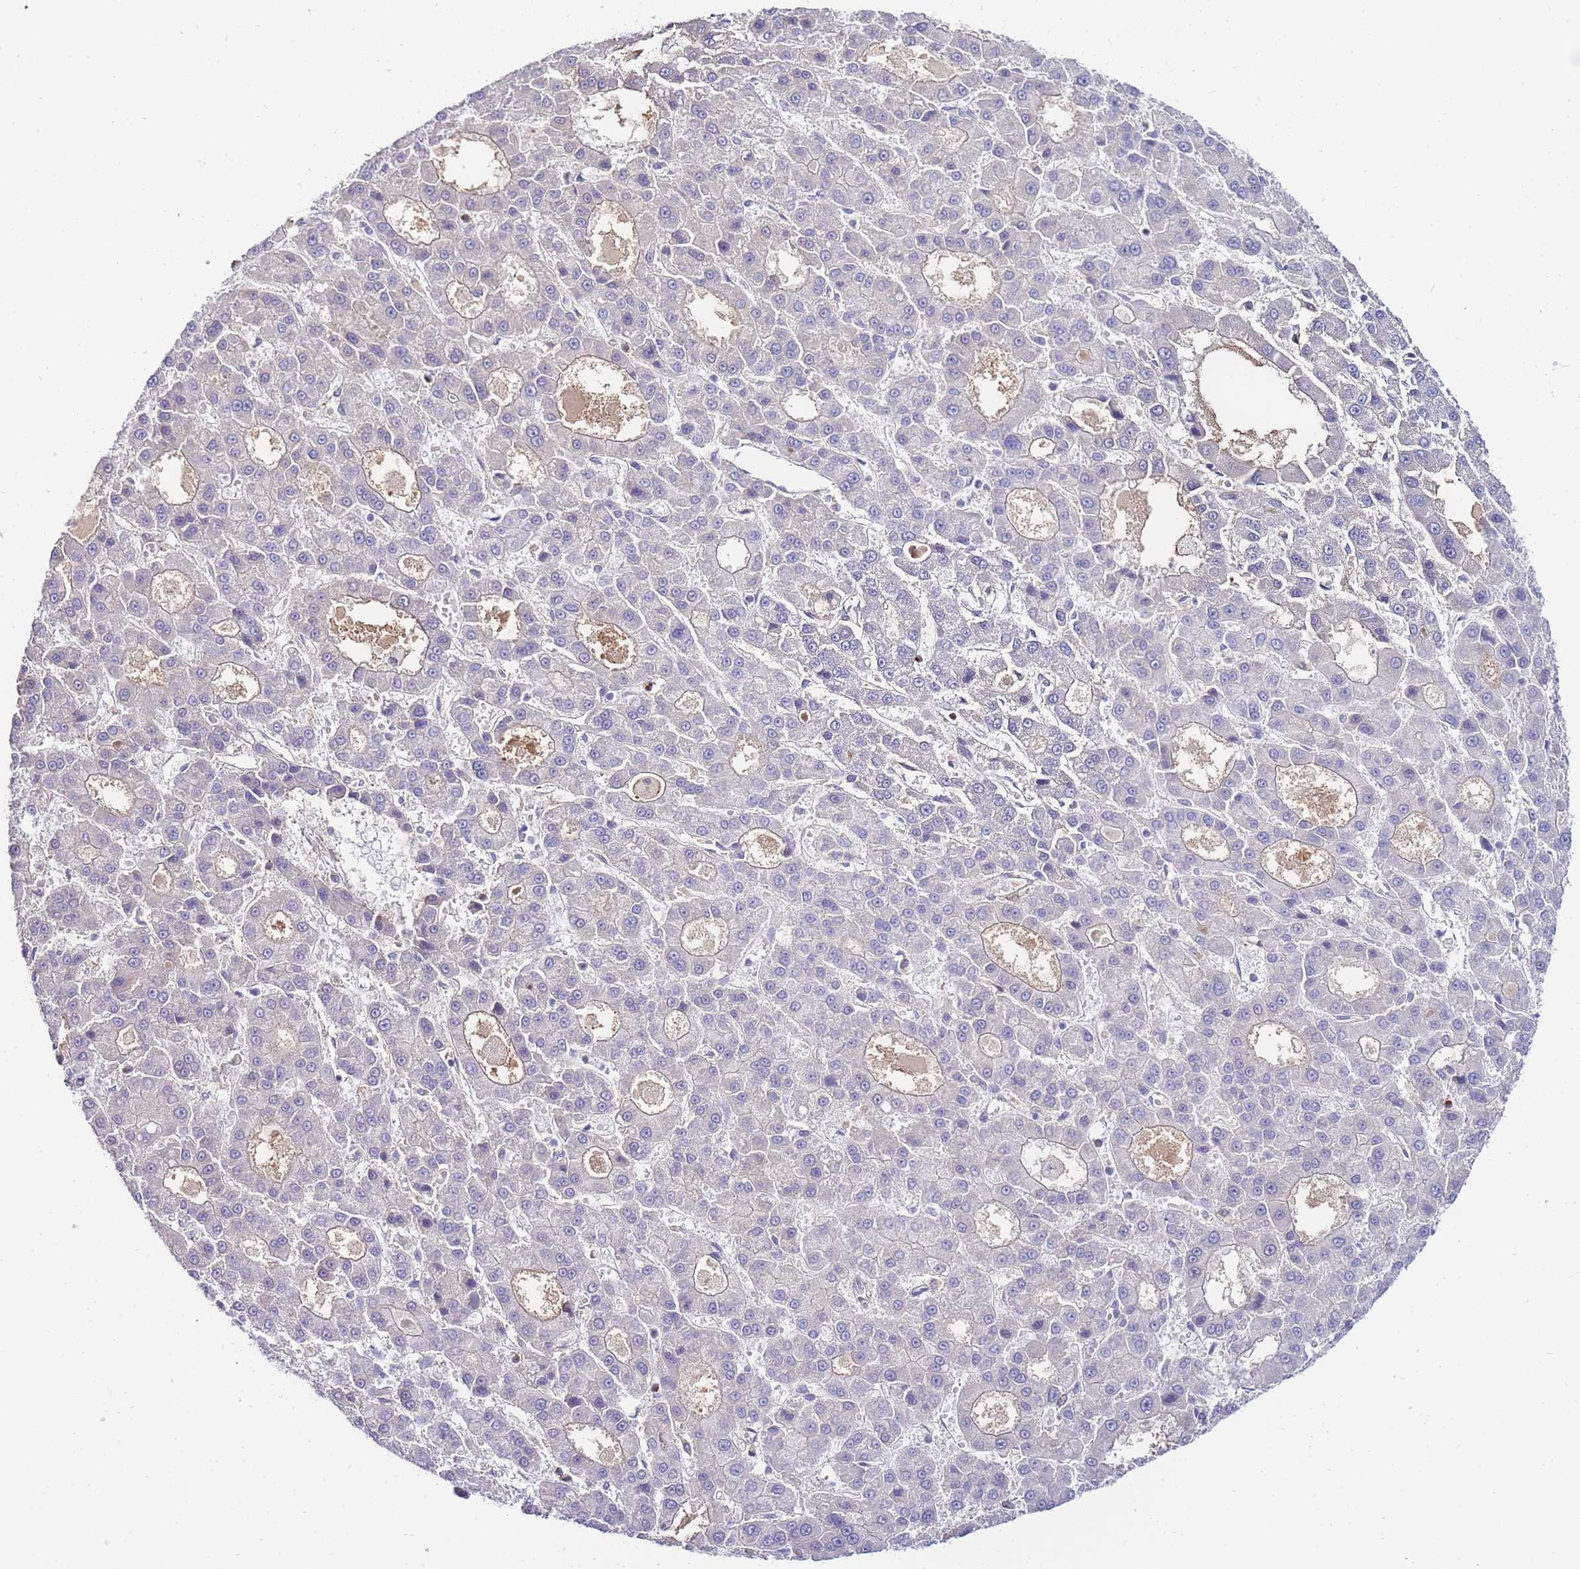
{"staining": {"intensity": "weak", "quantity": "<25%", "location": "cytoplasmic/membranous"}, "tissue": "liver cancer", "cell_type": "Tumor cells", "image_type": "cancer", "snomed": [{"axis": "morphology", "description": "Carcinoma, Hepatocellular, NOS"}, {"axis": "topography", "description": "Liver"}], "caption": "IHC image of liver cancer (hepatocellular carcinoma) stained for a protein (brown), which exhibits no expression in tumor cells.", "gene": "FBN3", "patient": {"sex": "male", "age": 70}}